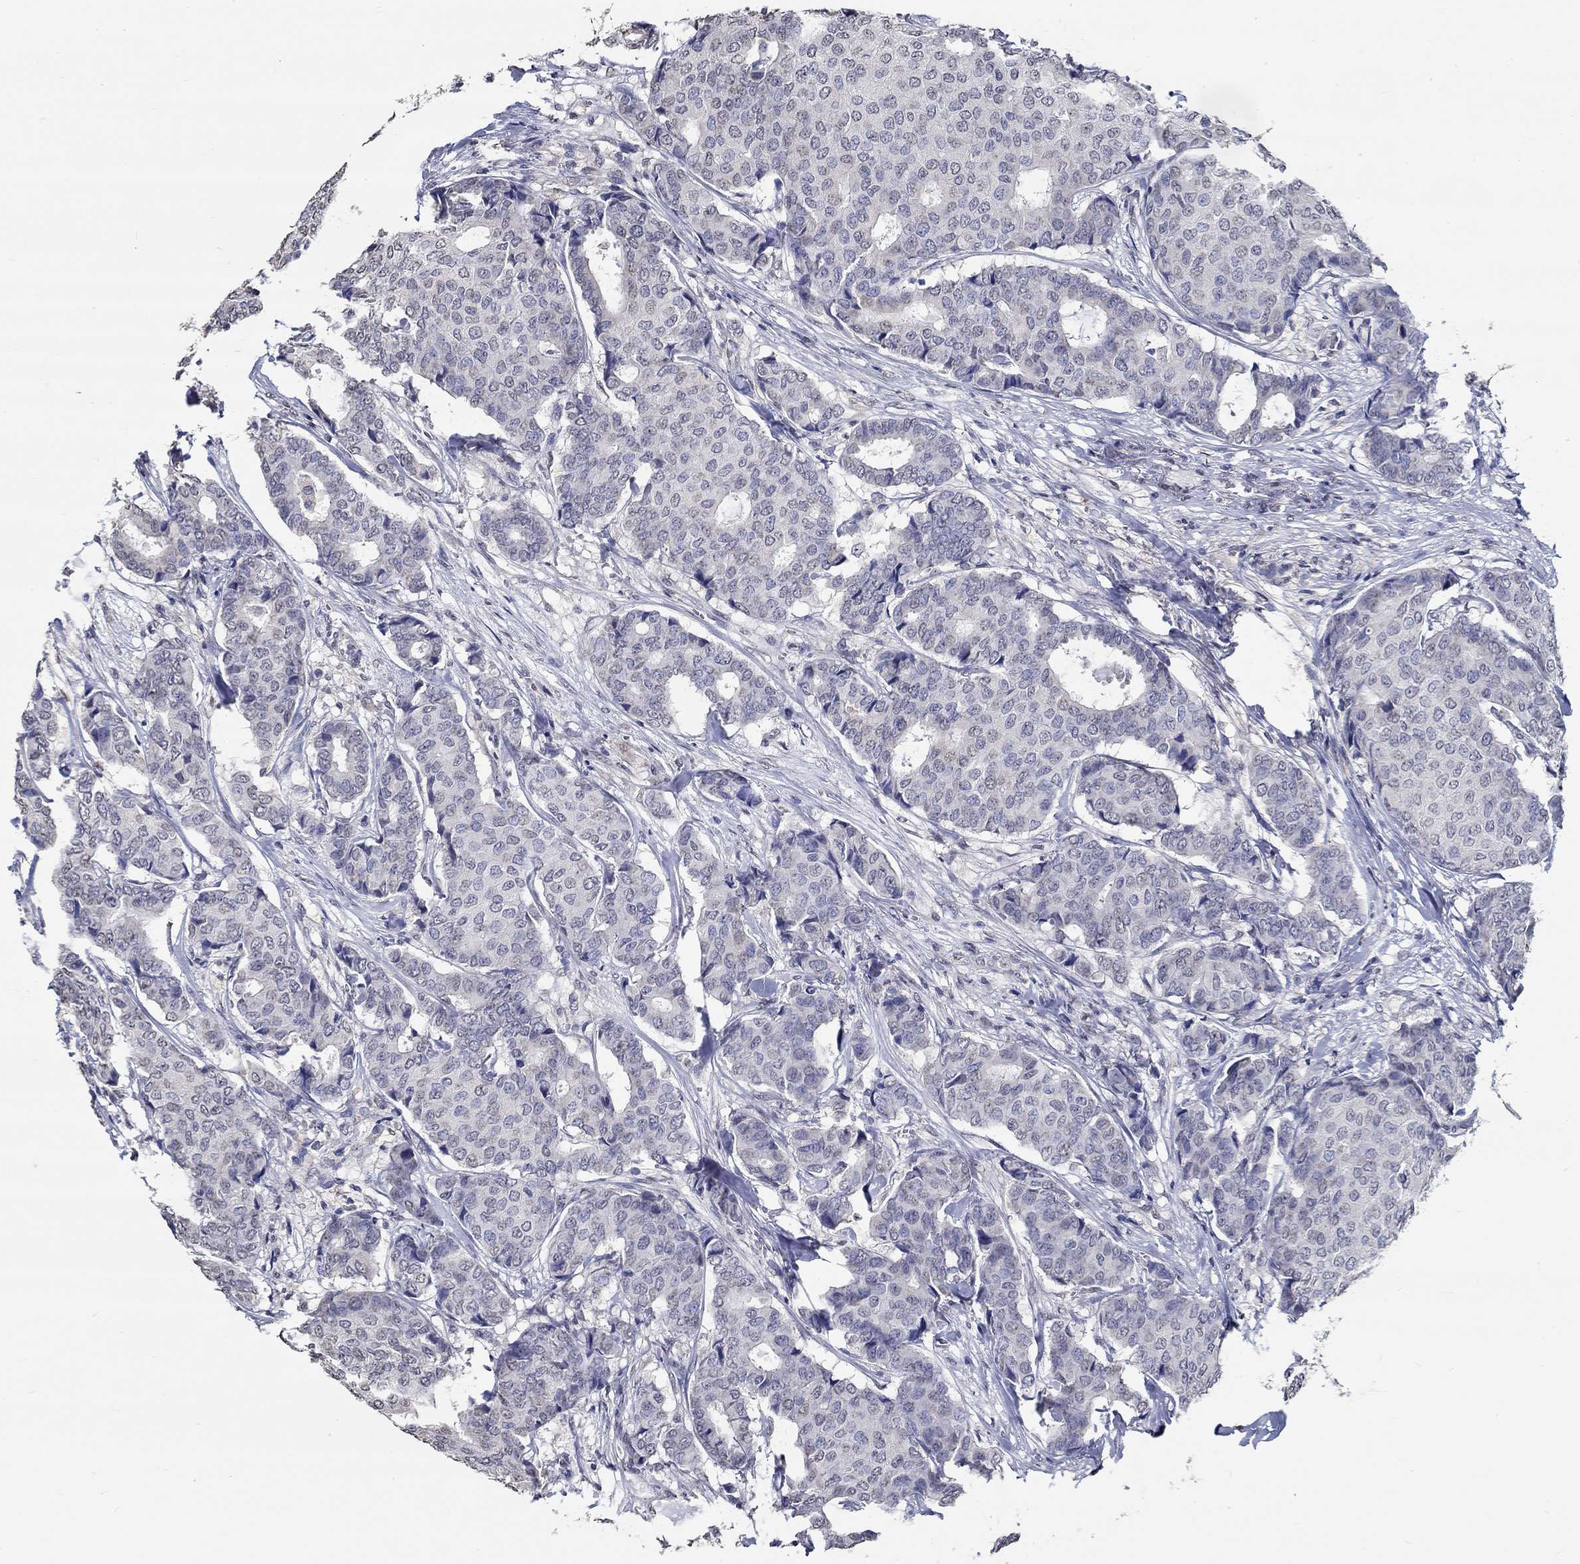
{"staining": {"intensity": "negative", "quantity": "none", "location": "none"}, "tissue": "breast cancer", "cell_type": "Tumor cells", "image_type": "cancer", "snomed": [{"axis": "morphology", "description": "Duct carcinoma"}, {"axis": "topography", "description": "Breast"}], "caption": "Protein analysis of breast invasive ductal carcinoma exhibits no significant staining in tumor cells.", "gene": "PDE1B", "patient": {"sex": "female", "age": 75}}